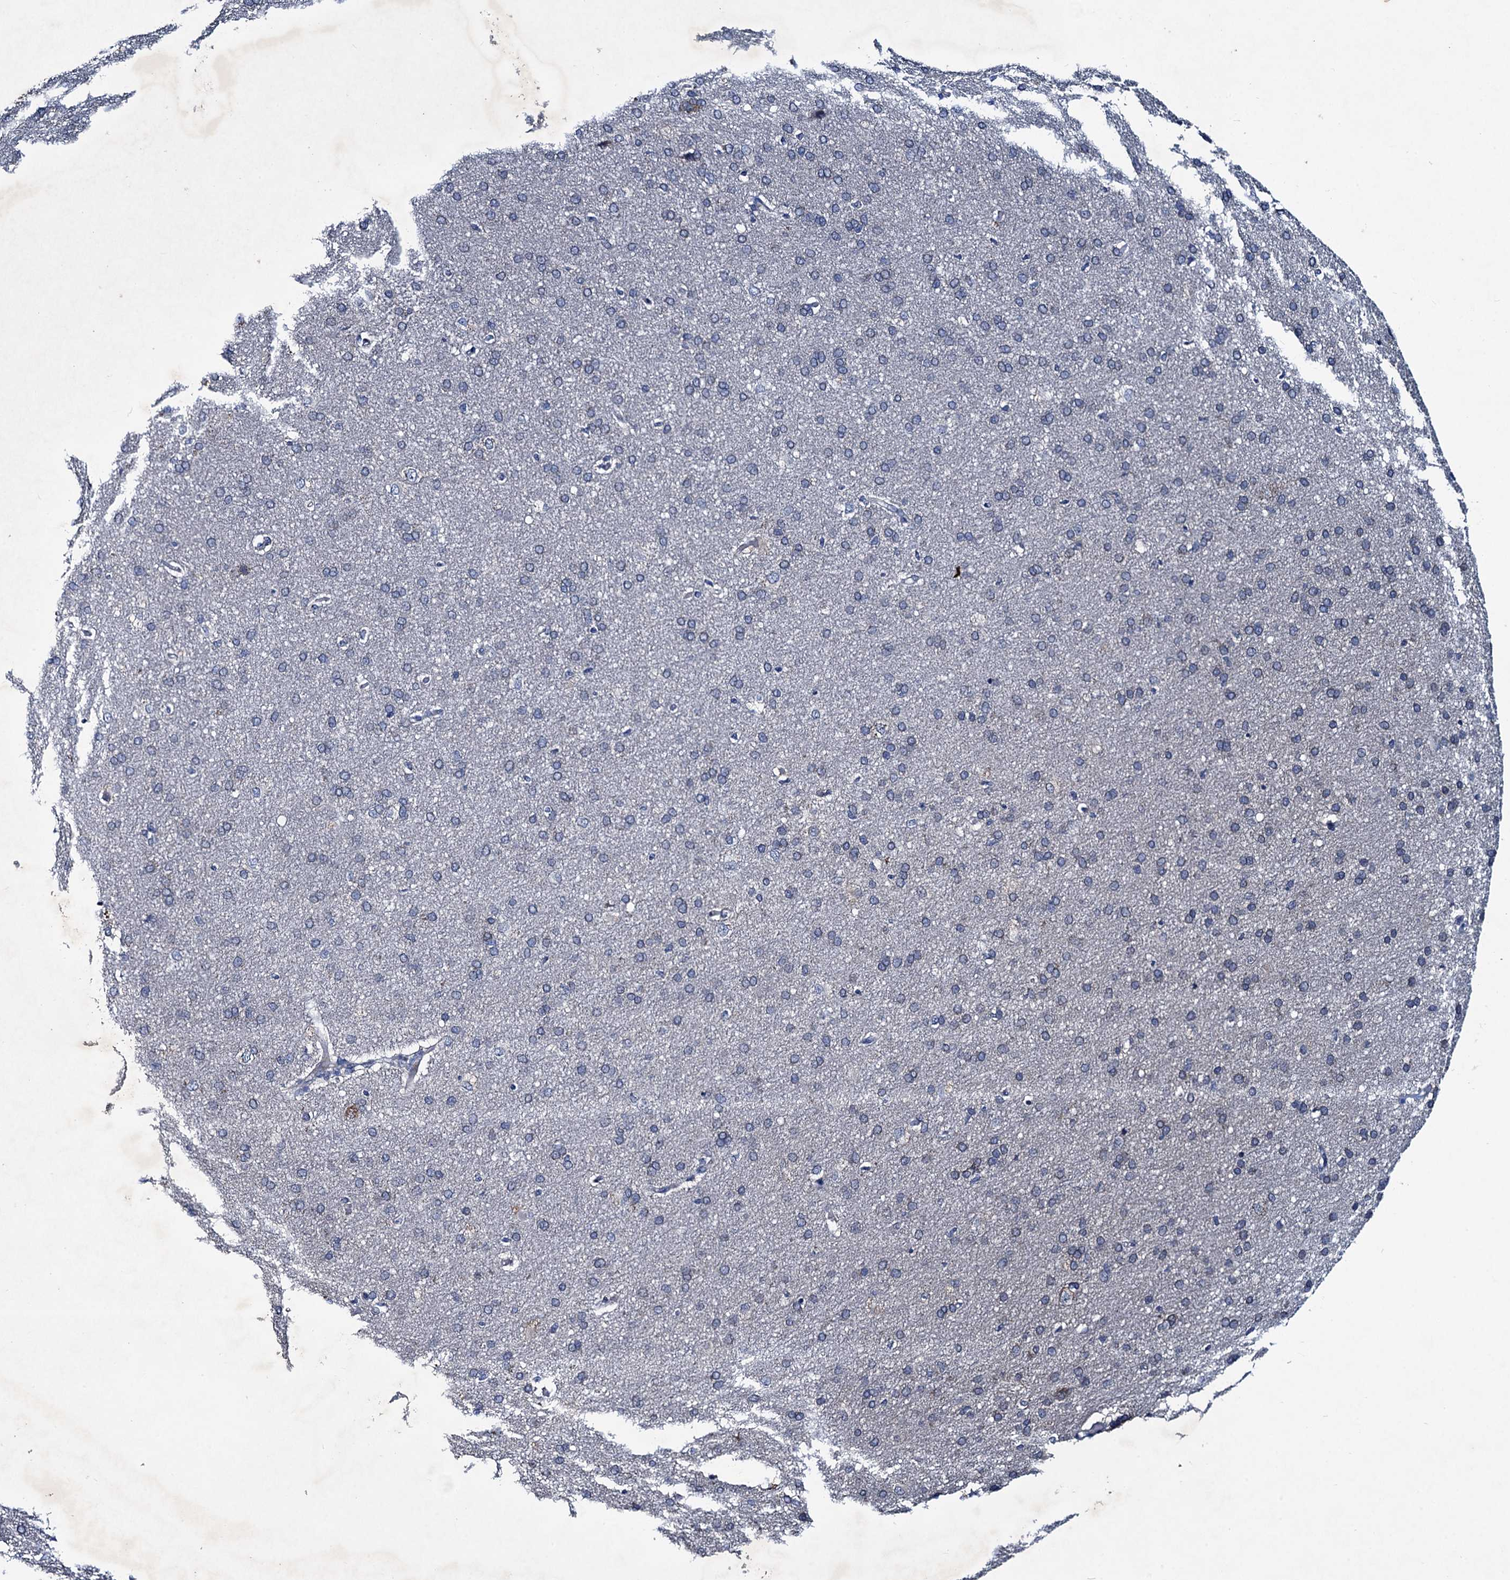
{"staining": {"intensity": "negative", "quantity": "none", "location": "none"}, "tissue": "cerebral cortex", "cell_type": "Endothelial cells", "image_type": "normal", "snomed": [{"axis": "morphology", "description": "Normal tissue, NOS"}, {"axis": "topography", "description": "Cerebral cortex"}], "caption": "The IHC micrograph has no significant staining in endothelial cells of cerebral cortex. (DAB (3,3'-diaminobenzidine) immunohistochemistry with hematoxylin counter stain).", "gene": "RTKN2", "patient": {"sex": "male", "age": 62}}